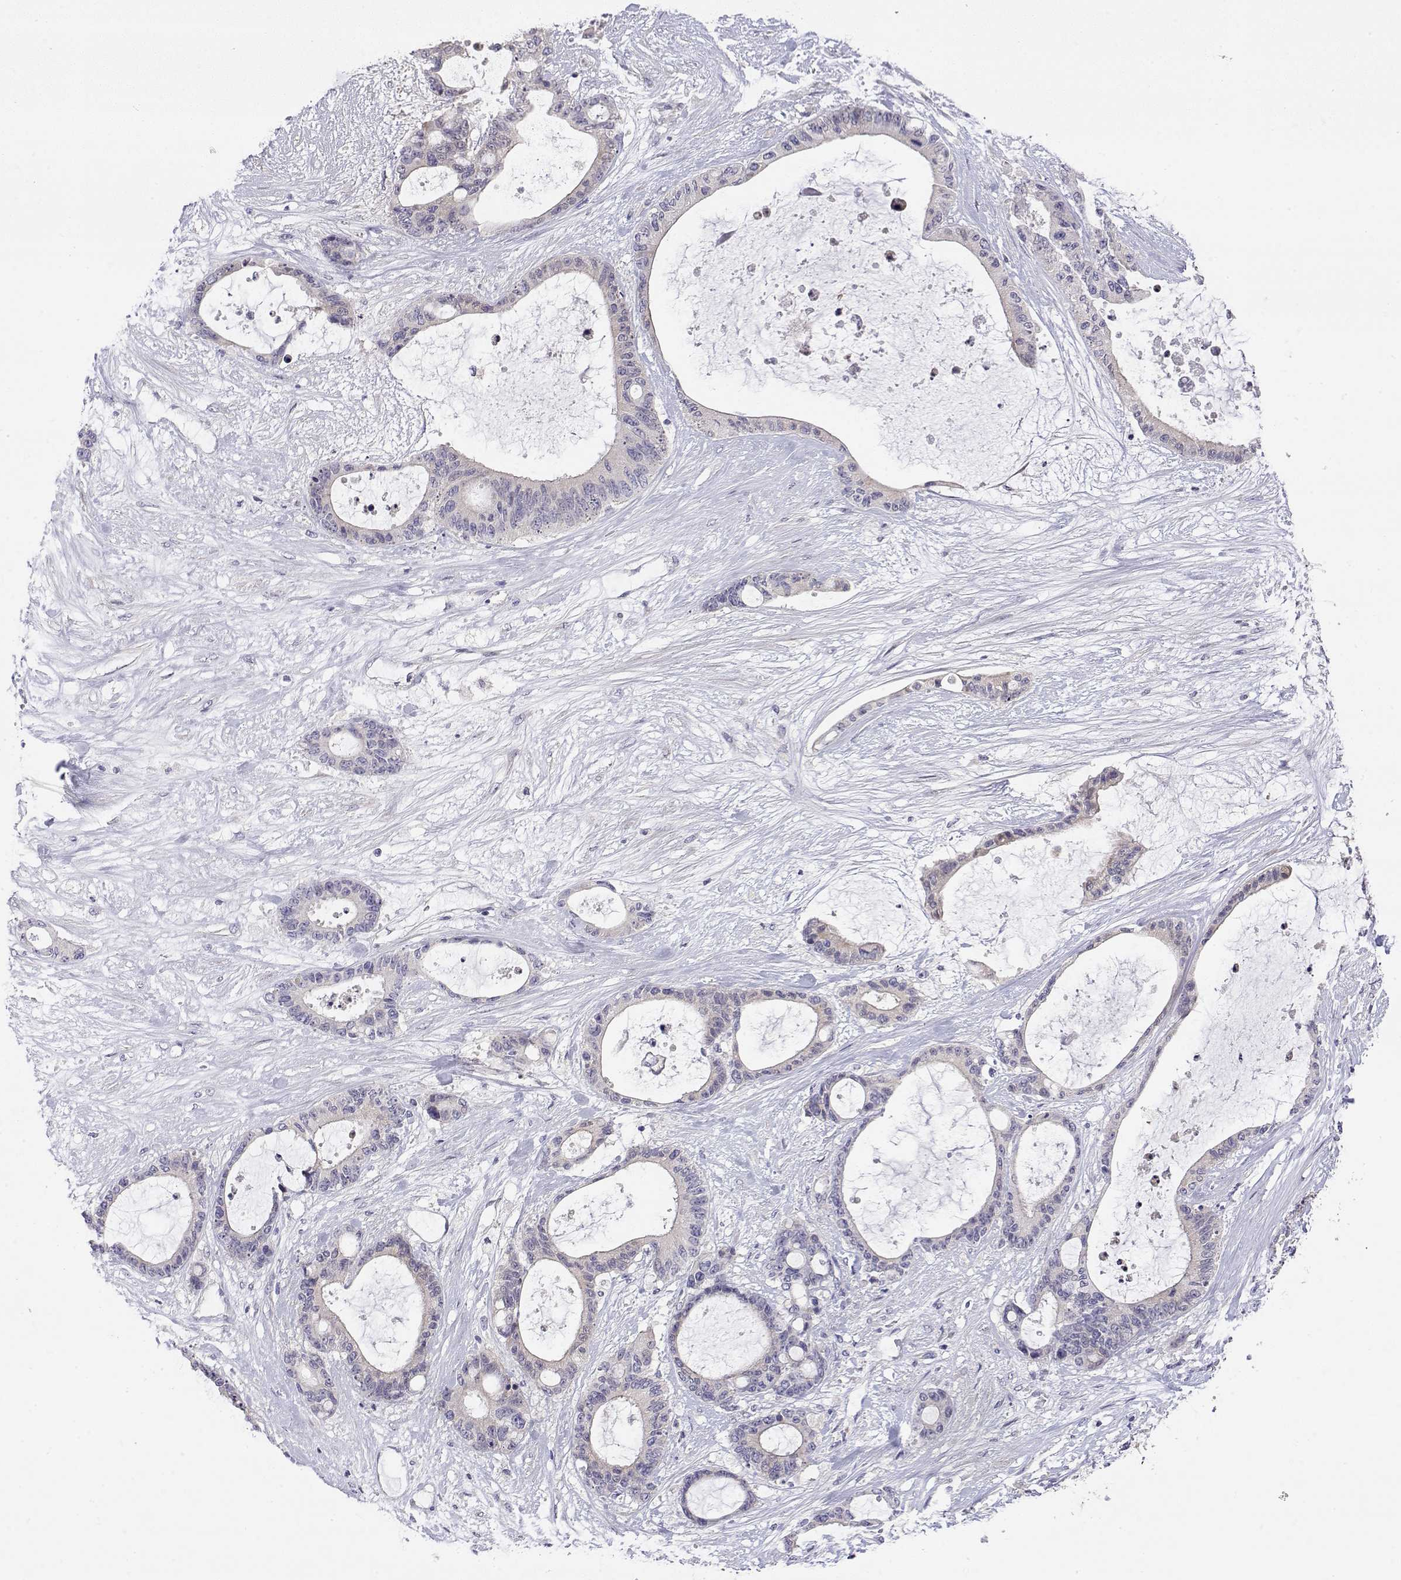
{"staining": {"intensity": "negative", "quantity": "none", "location": "none"}, "tissue": "liver cancer", "cell_type": "Tumor cells", "image_type": "cancer", "snomed": [{"axis": "morphology", "description": "Normal tissue, NOS"}, {"axis": "morphology", "description": "Cholangiocarcinoma"}, {"axis": "topography", "description": "Liver"}, {"axis": "topography", "description": "Peripheral nerve tissue"}], "caption": "Immunohistochemistry (IHC) micrograph of neoplastic tissue: human liver cholangiocarcinoma stained with DAB (3,3'-diaminobenzidine) reveals no significant protein positivity in tumor cells. (DAB immunohistochemistry (IHC) visualized using brightfield microscopy, high magnification).", "gene": "LY6D", "patient": {"sex": "female", "age": 73}}